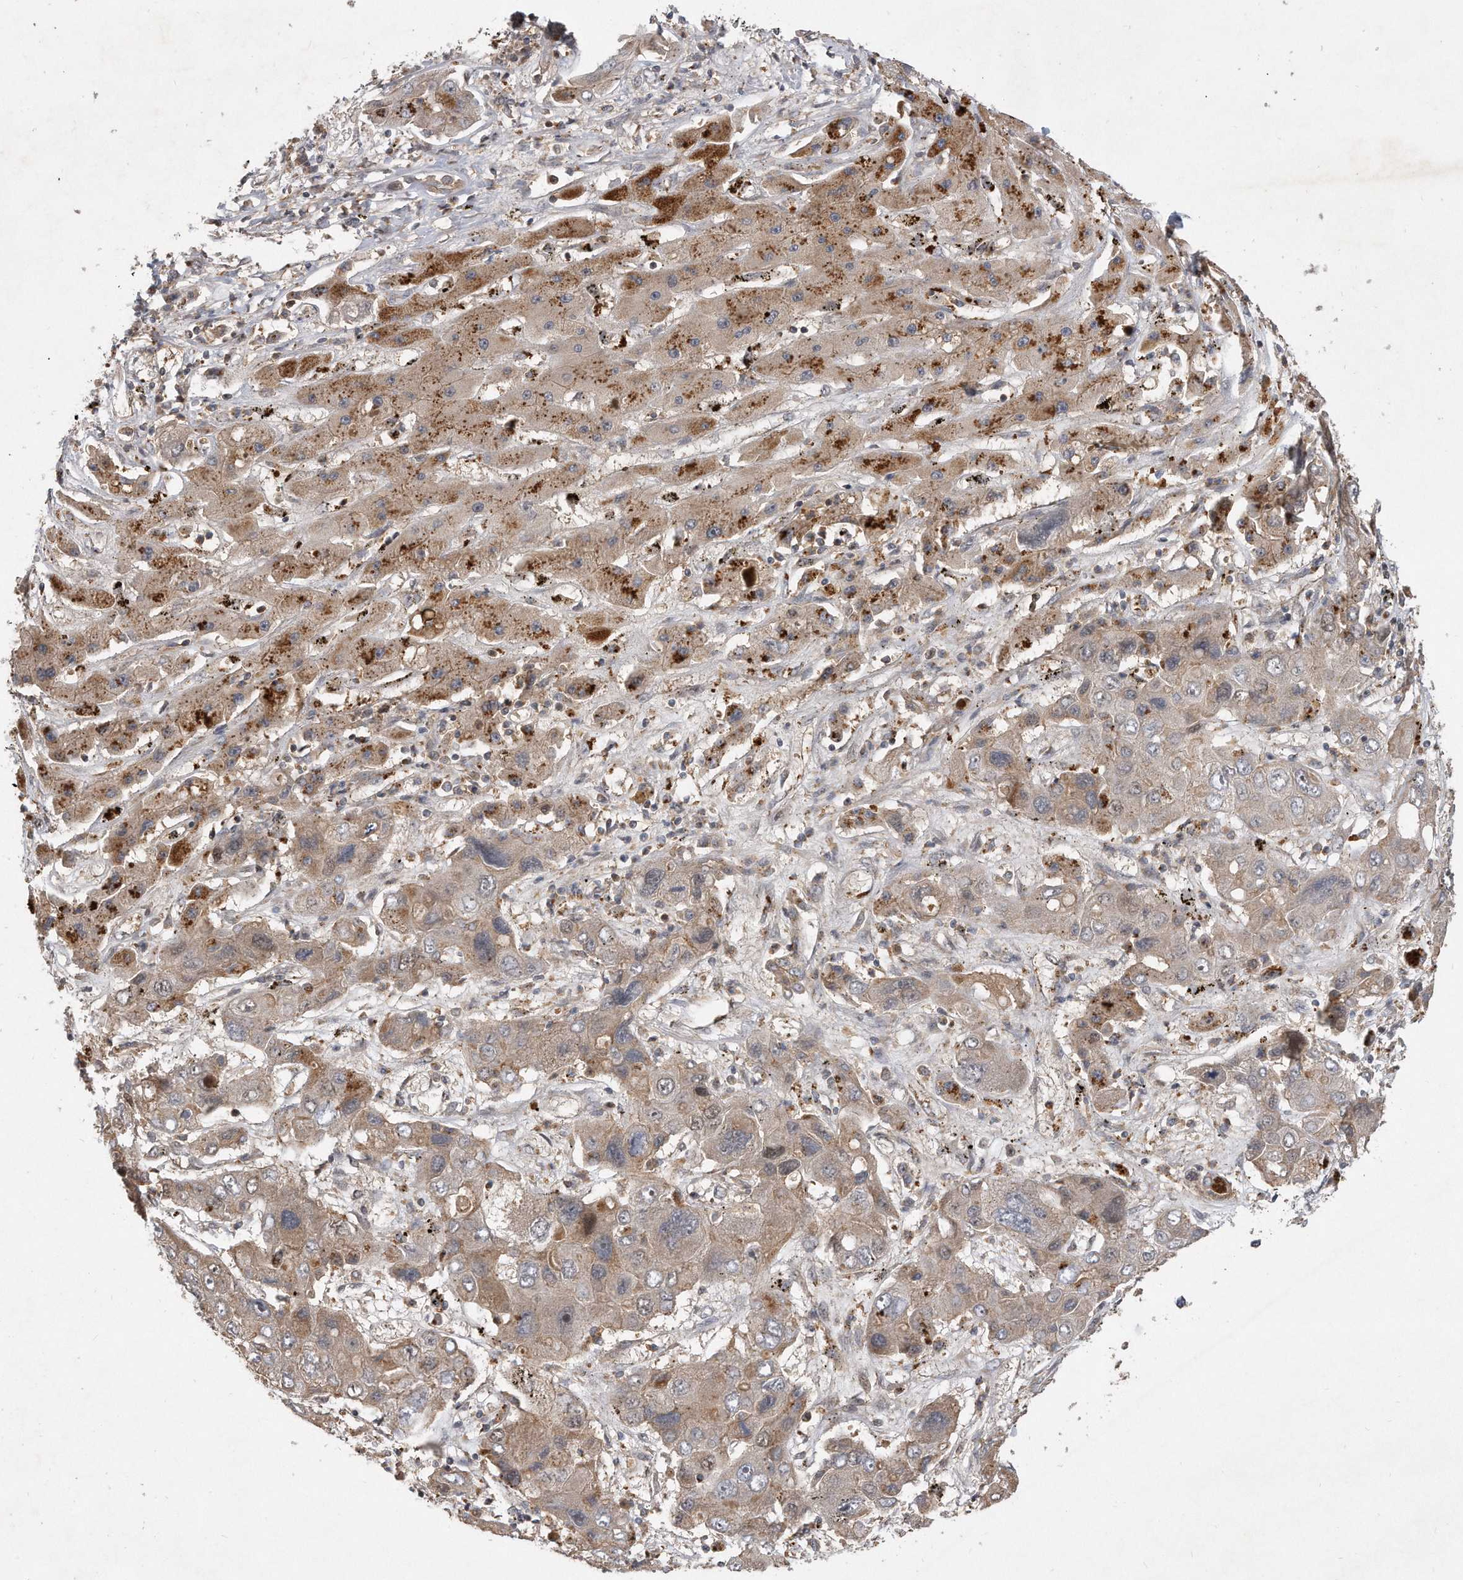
{"staining": {"intensity": "weak", "quantity": ">75%", "location": "cytoplasmic/membranous"}, "tissue": "liver cancer", "cell_type": "Tumor cells", "image_type": "cancer", "snomed": [{"axis": "morphology", "description": "Cholangiocarcinoma"}, {"axis": "topography", "description": "Liver"}], "caption": "A brown stain labels weak cytoplasmic/membranous staining of a protein in cholangiocarcinoma (liver) tumor cells. (DAB (3,3'-diaminobenzidine) IHC with brightfield microscopy, high magnification).", "gene": "PGBD2", "patient": {"sex": "male", "age": 67}}